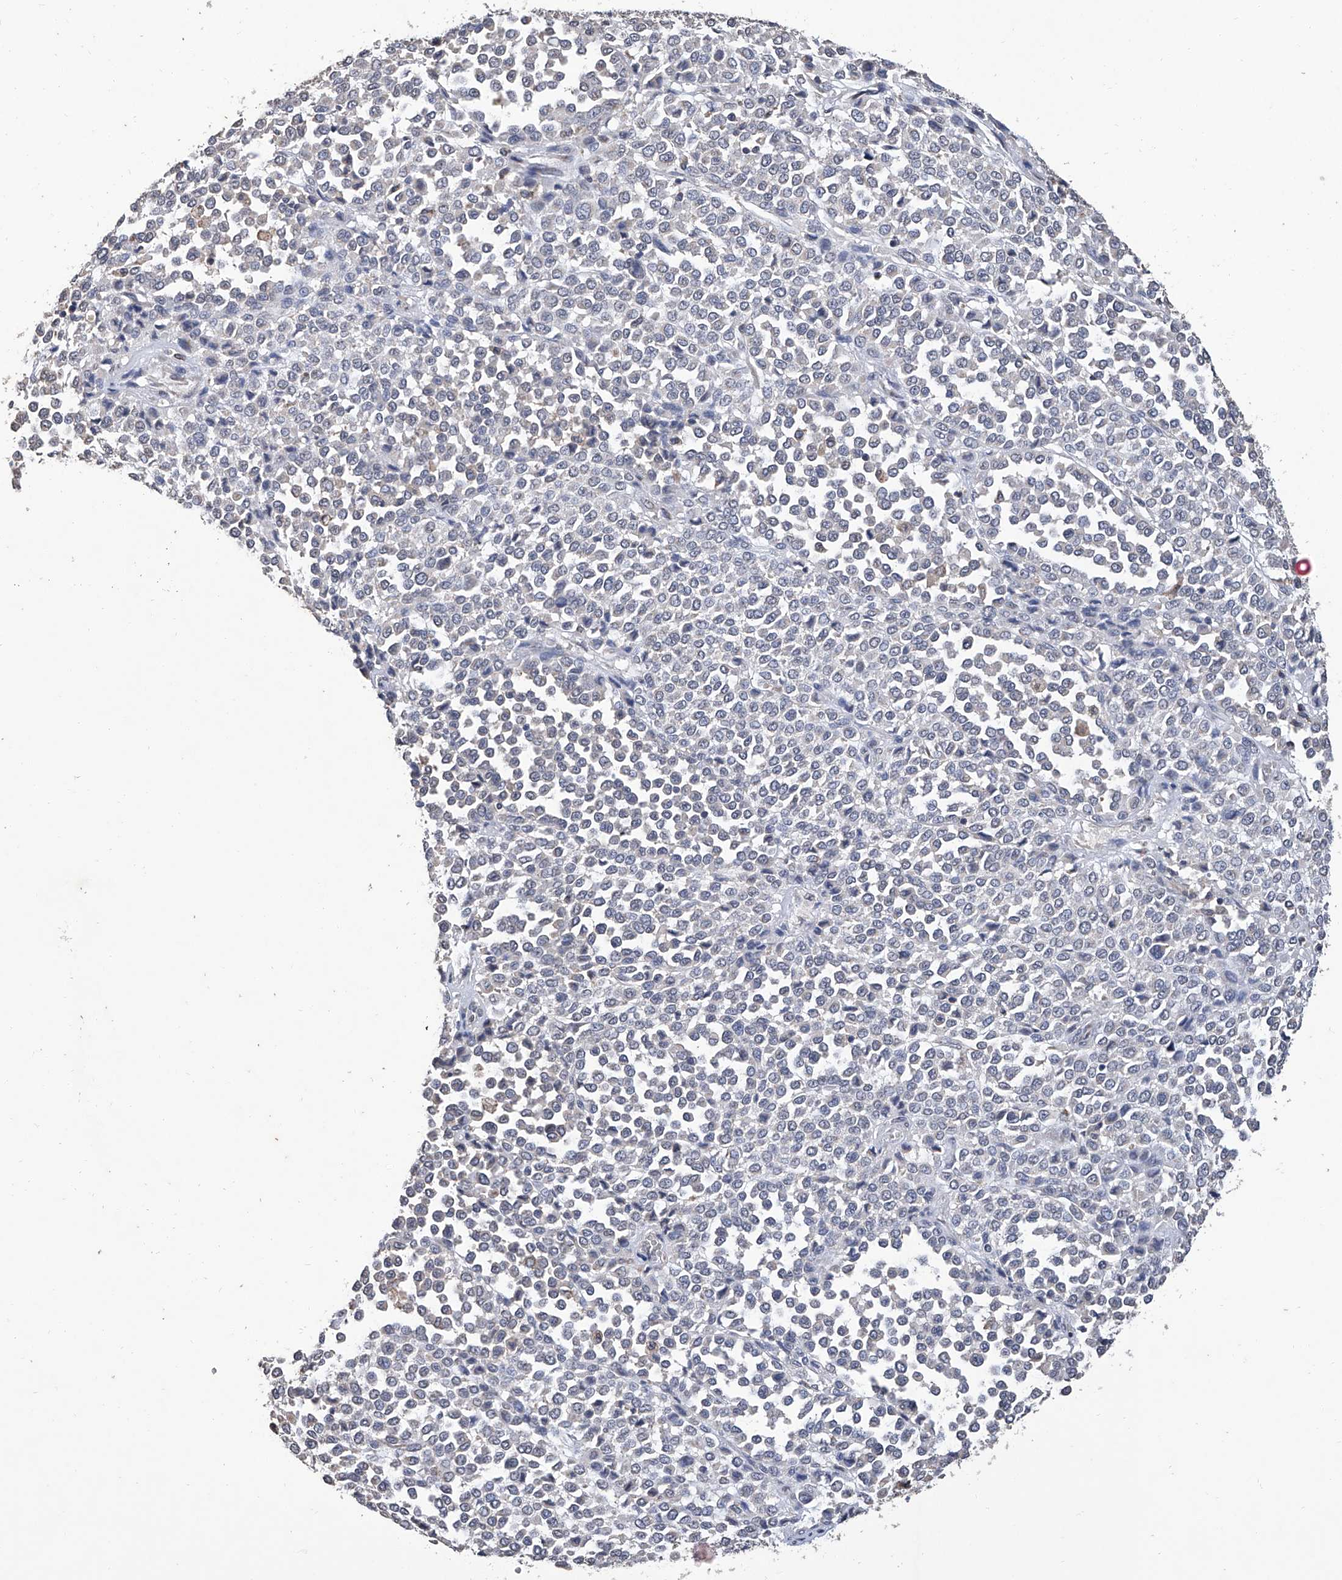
{"staining": {"intensity": "negative", "quantity": "none", "location": "none"}, "tissue": "melanoma", "cell_type": "Tumor cells", "image_type": "cancer", "snomed": [{"axis": "morphology", "description": "Malignant melanoma, Metastatic site"}, {"axis": "topography", "description": "Pancreas"}], "caption": "A micrograph of melanoma stained for a protein shows no brown staining in tumor cells.", "gene": "GPT", "patient": {"sex": "female", "age": 30}}